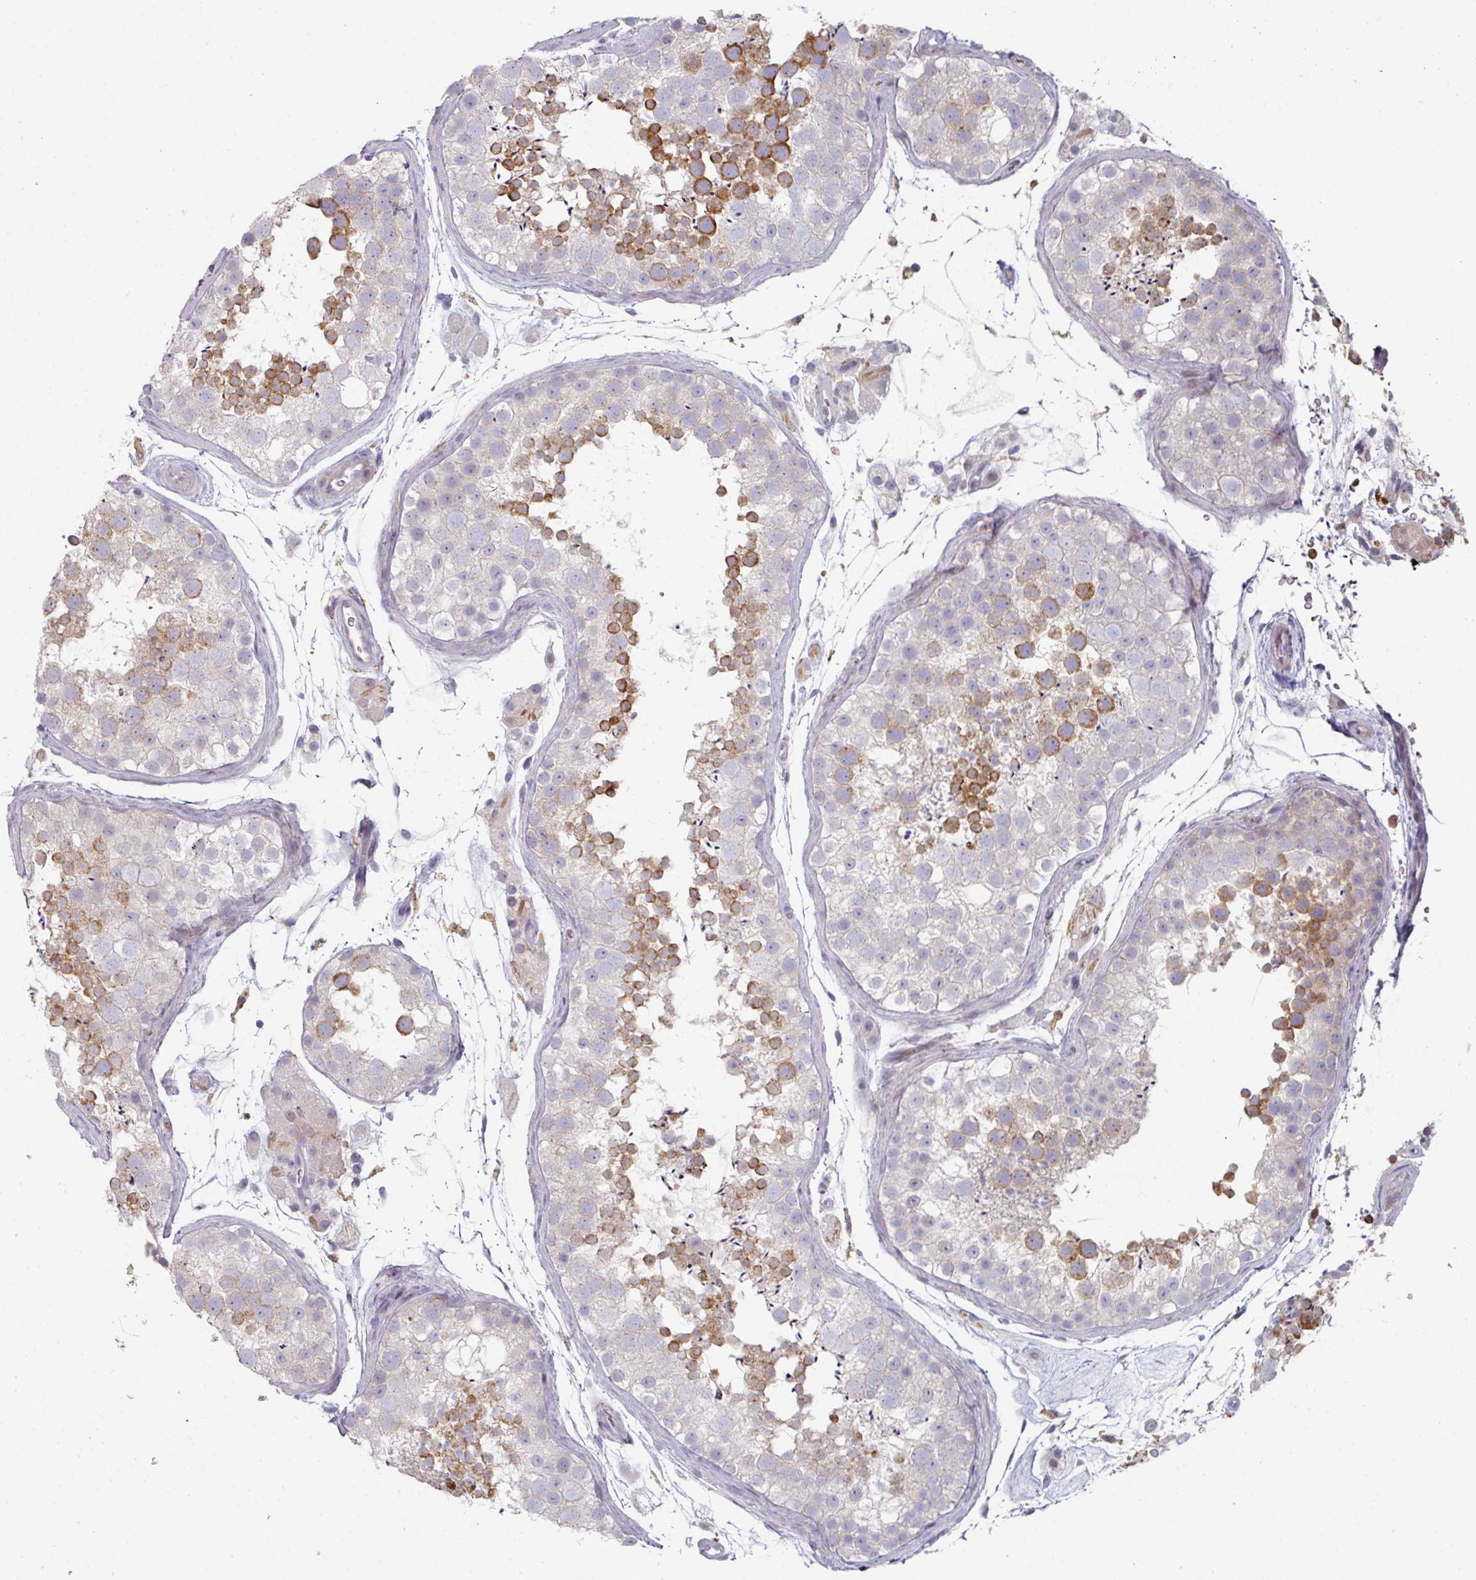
{"staining": {"intensity": "strong", "quantity": "25%-75%", "location": "cytoplasmic/membranous"}, "tissue": "testis", "cell_type": "Cells in seminiferous ducts", "image_type": "normal", "snomed": [{"axis": "morphology", "description": "Normal tissue, NOS"}, {"axis": "topography", "description": "Testis"}], "caption": "IHC micrograph of normal human testis stained for a protein (brown), which shows high levels of strong cytoplasmic/membranous expression in about 25%-75% of cells in seminiferous ducts.", "gene": "WSB2", "patient": {"sex": "male", "age": 41}}